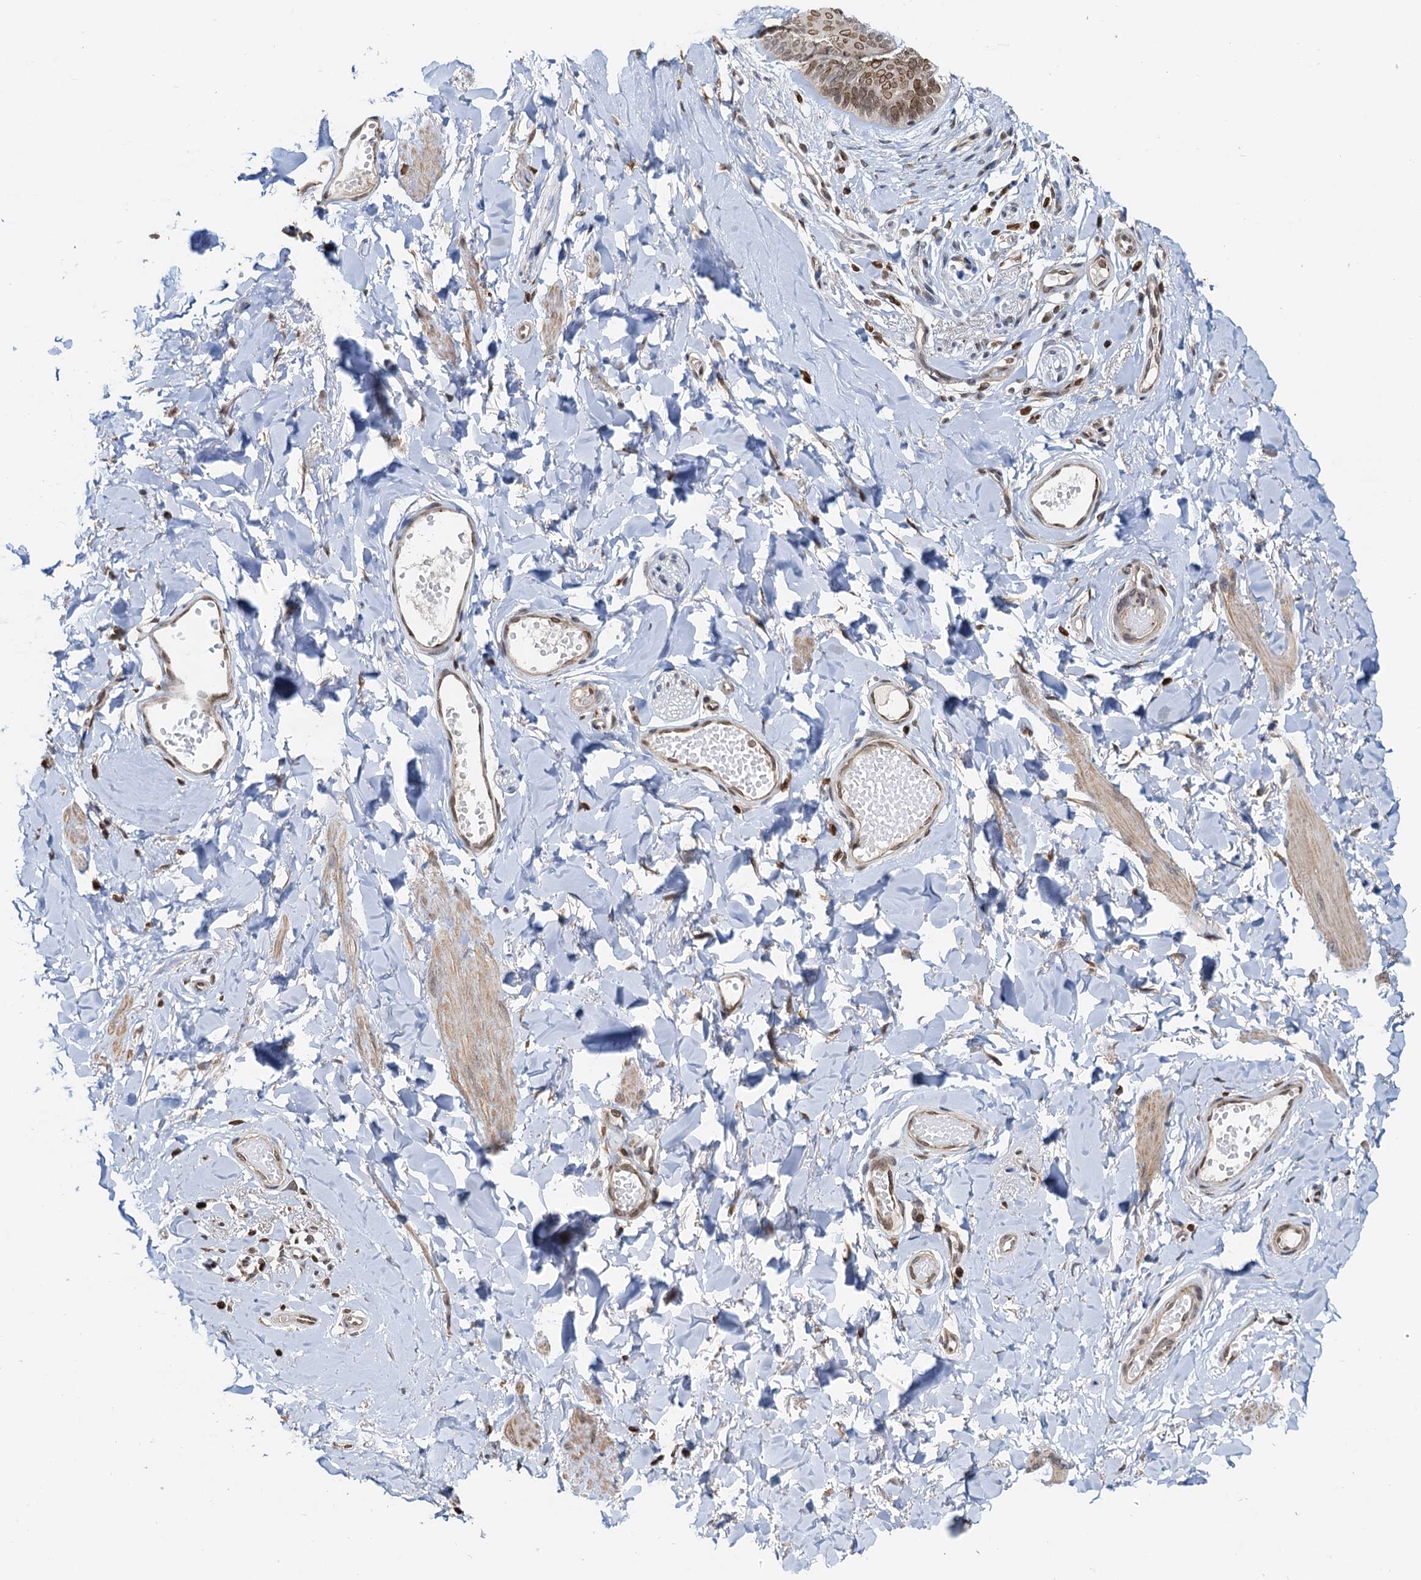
{"staining": {"intensity": "strong", "quantity": ">75%", "location": "nuclear"}, "tissue": "skin", "cell_type": "Epidermal cells", "image_type": "normal", "snomed": [{"axis": "morphology", "description": "Normal tissue, NOS"}, {"axis": "morphology", "description": "Inflammation, NOS"}, {"axis": "topography", "description": "Vulva"}], "caption": "A micrograph of skin stained for a protein exhibits strong nuclear brown staining in epidermal cells.", "gene": "ZC3H13", "patient": {"sex": "female", "age": 84}}